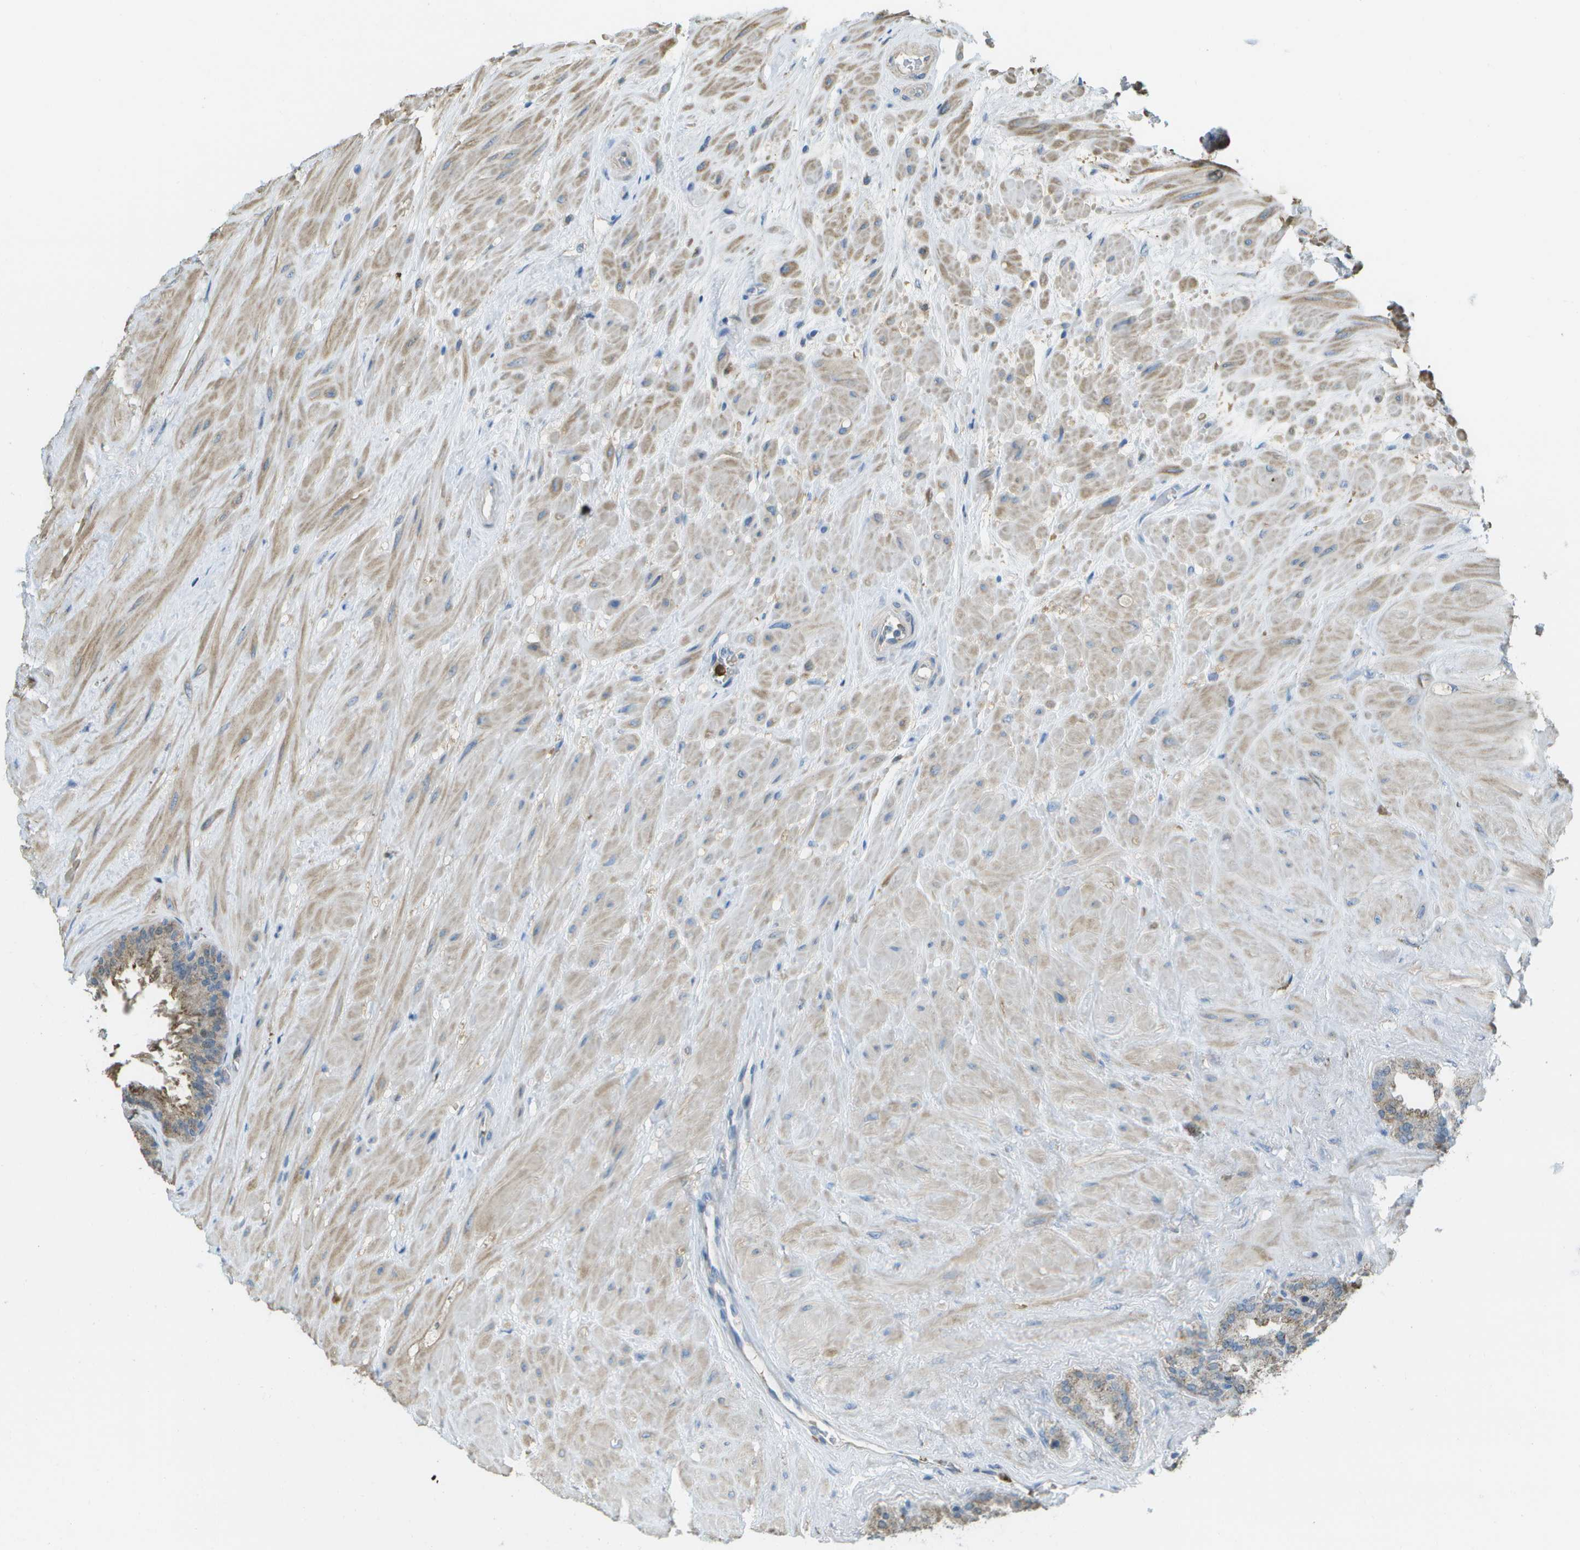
{"staining": {"intensity": "weak", "quantity": ">75%", "location": "cytoplasmic/membranous"}, "tissue": "seminal vesicle", "cell_type": "Glandular cells", "image_type": "normal", "snomed": [{"axis": "morphology", "description": "Normal tissue, NOS"}, {"axis": "topography", "description": "Seminal veicle"}], "caption": "A micrograph of human seminal vesicle stained for a protein displays weak cytoplasmic/membranous brown staining in glandular cells.", "gene": "CACHD1", "patient": {"sex": "male", "age": 46}}